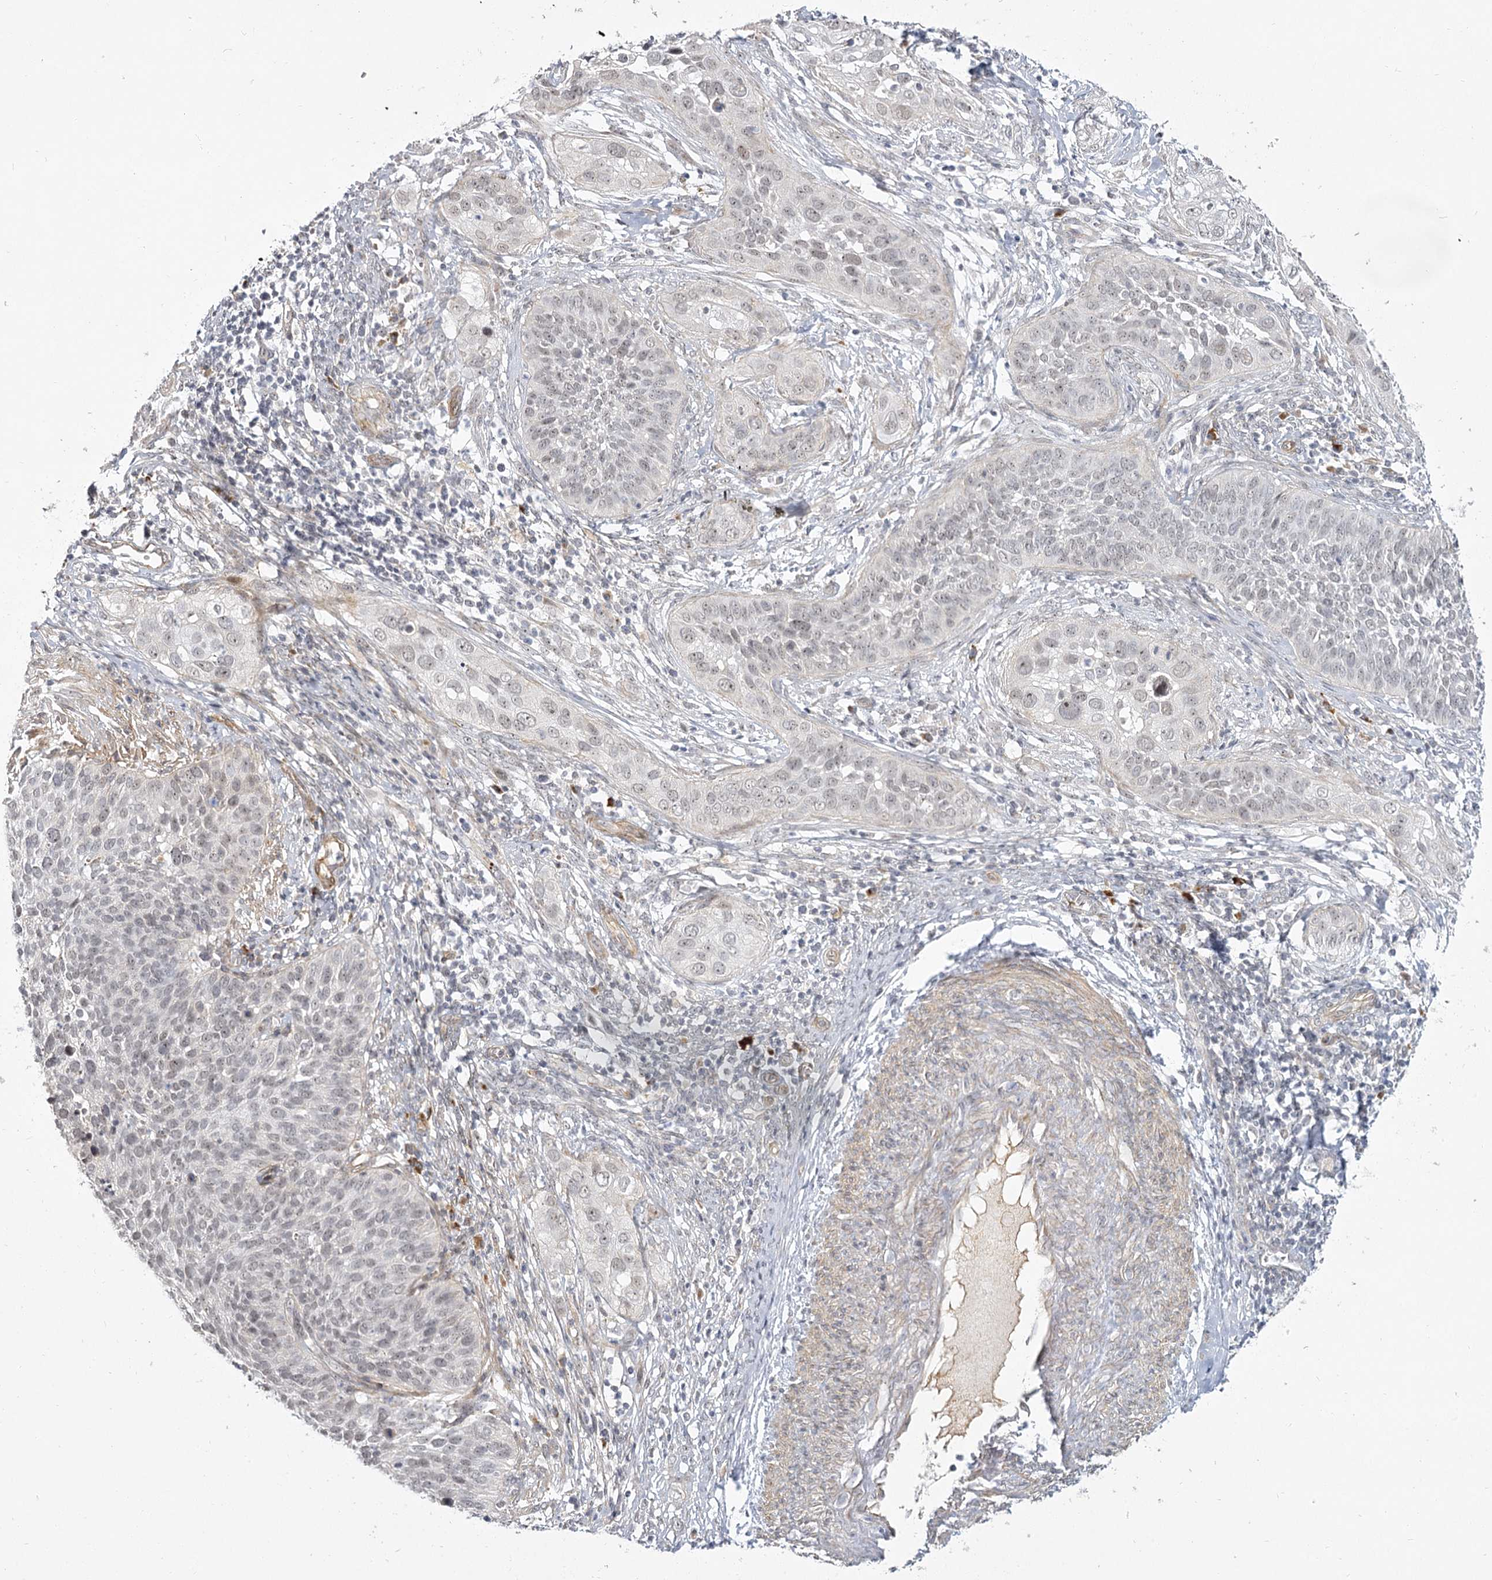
{"staining": {"intensity": "weak", "quantity": "25%-75%", "location": "nuclear"}, "tissue": "cervical cancer", "cell_type": "Tumor cells", "image_type": "cancer", "snomed": [{"axis": "morphology", "description": "Squamous cell carcinoma, NOS"}, {"axis": "topography", "description": "Cervix"}], "caption": "An immunohistochemistry micrograph of neoplastic tissue is shown. Protein staining in brown shows weak nuclear positivity in cervical squamous cell carcinoma within tumor cells.", "gene": "EXOSC7", "patient": {"sex": "female", "age": 34}}